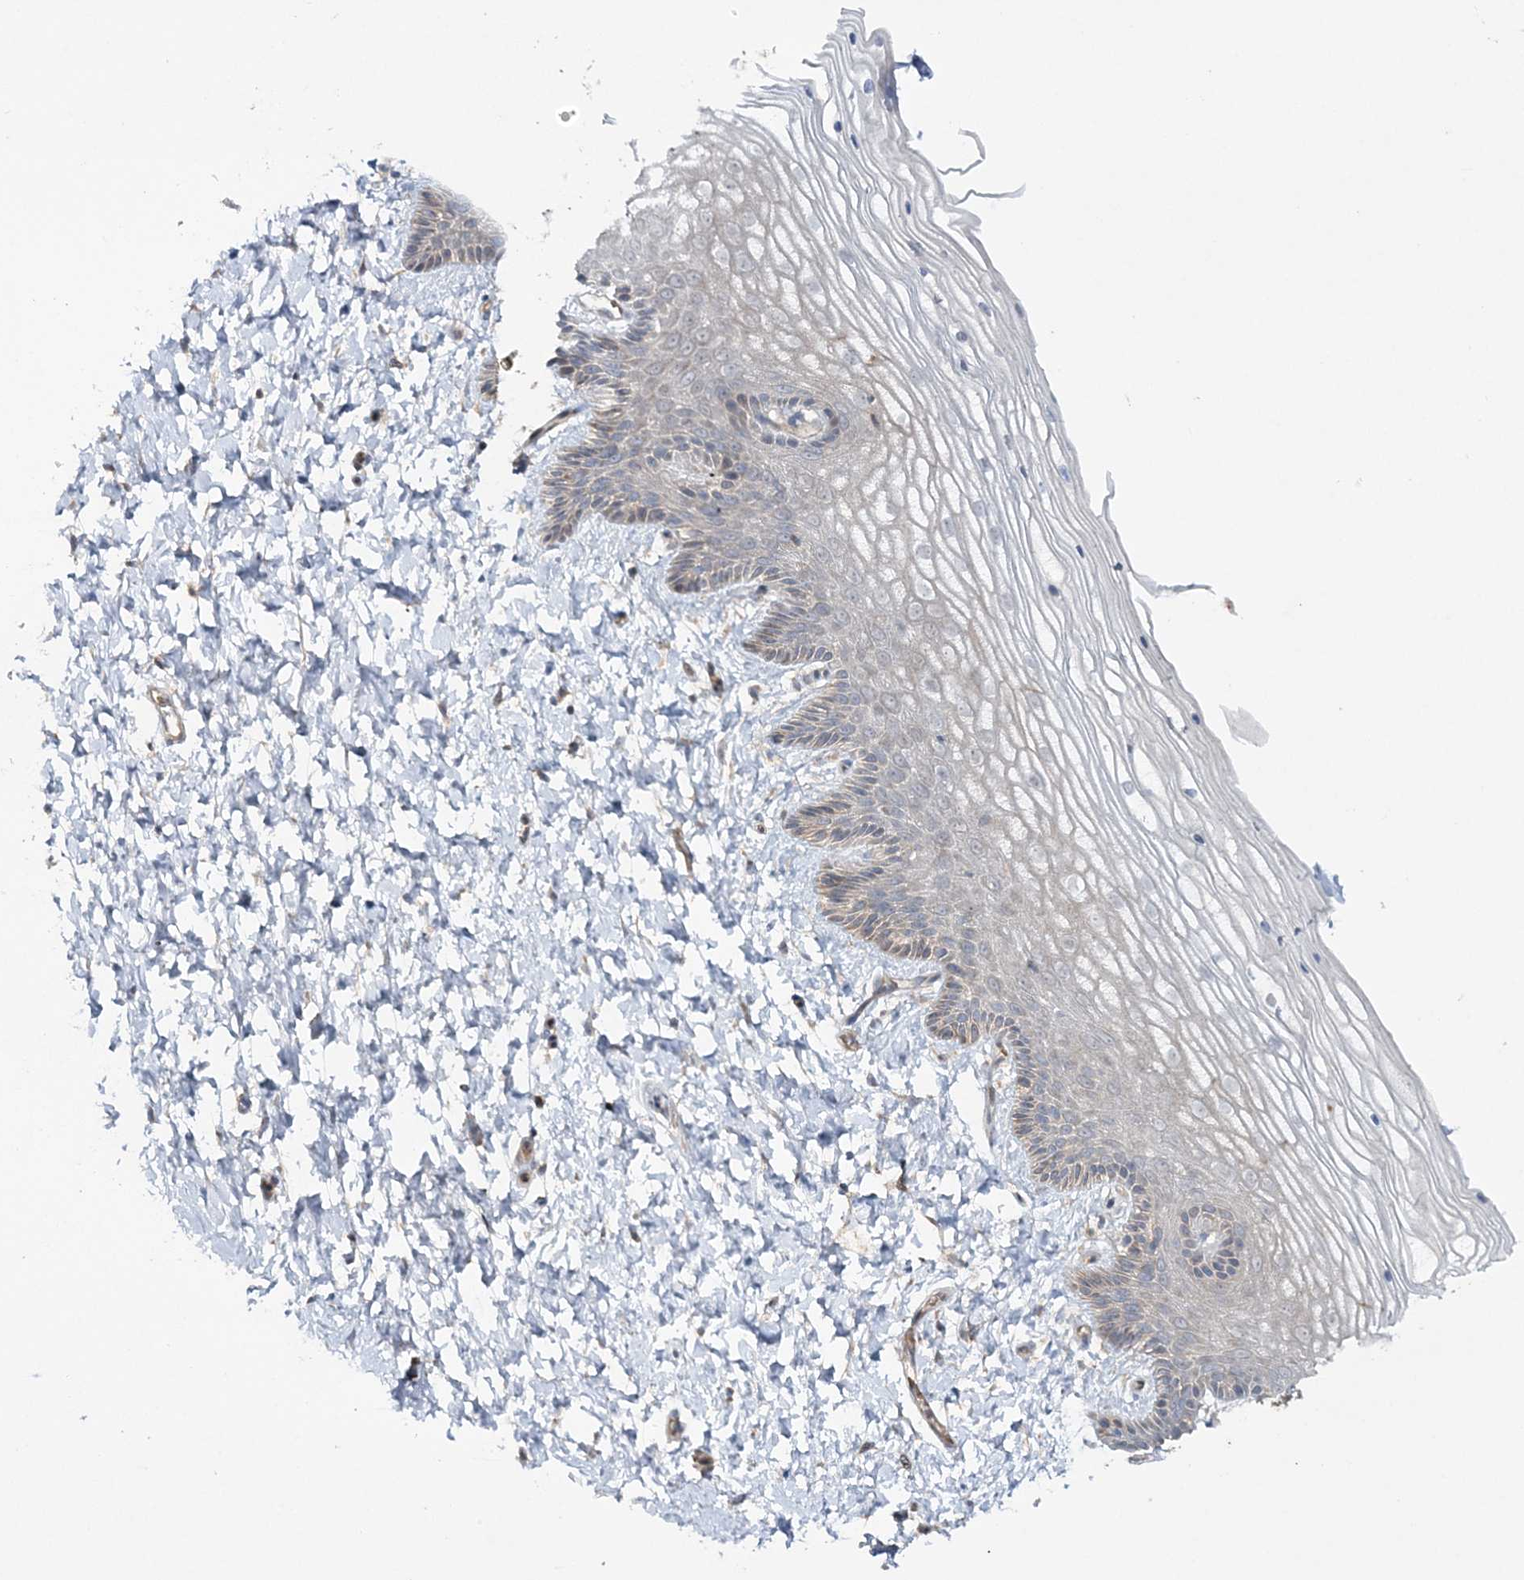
{"staining": {"intensity": "moderate", "quantity": "25%-75%", "location": "cytoplasmic/membranous"}, "tissue": "vagina", "cell_type": "Squamous epithelial cells", "image_type": "normal", "snomed": [{"axis": "morphology", "description": "Normal tissue, NOS"}, {"axis": "topography", "description": "Vagina"}, {"axis": "topography", "description": "Cervix"}], "caption": "Immunohistochemistry (IHC) image of unremarkable vagina: human vagina stained using immunohistochemistry (IHC) reveals medium levels of moderate protein expression localized specifically in the cytoplasmic/membranous of squamous epithelial cells, appearing as a cytoplasmic/membranous brown color.", "gene": "MOCS2", "patient": {"sex": "female", "age": 40}}